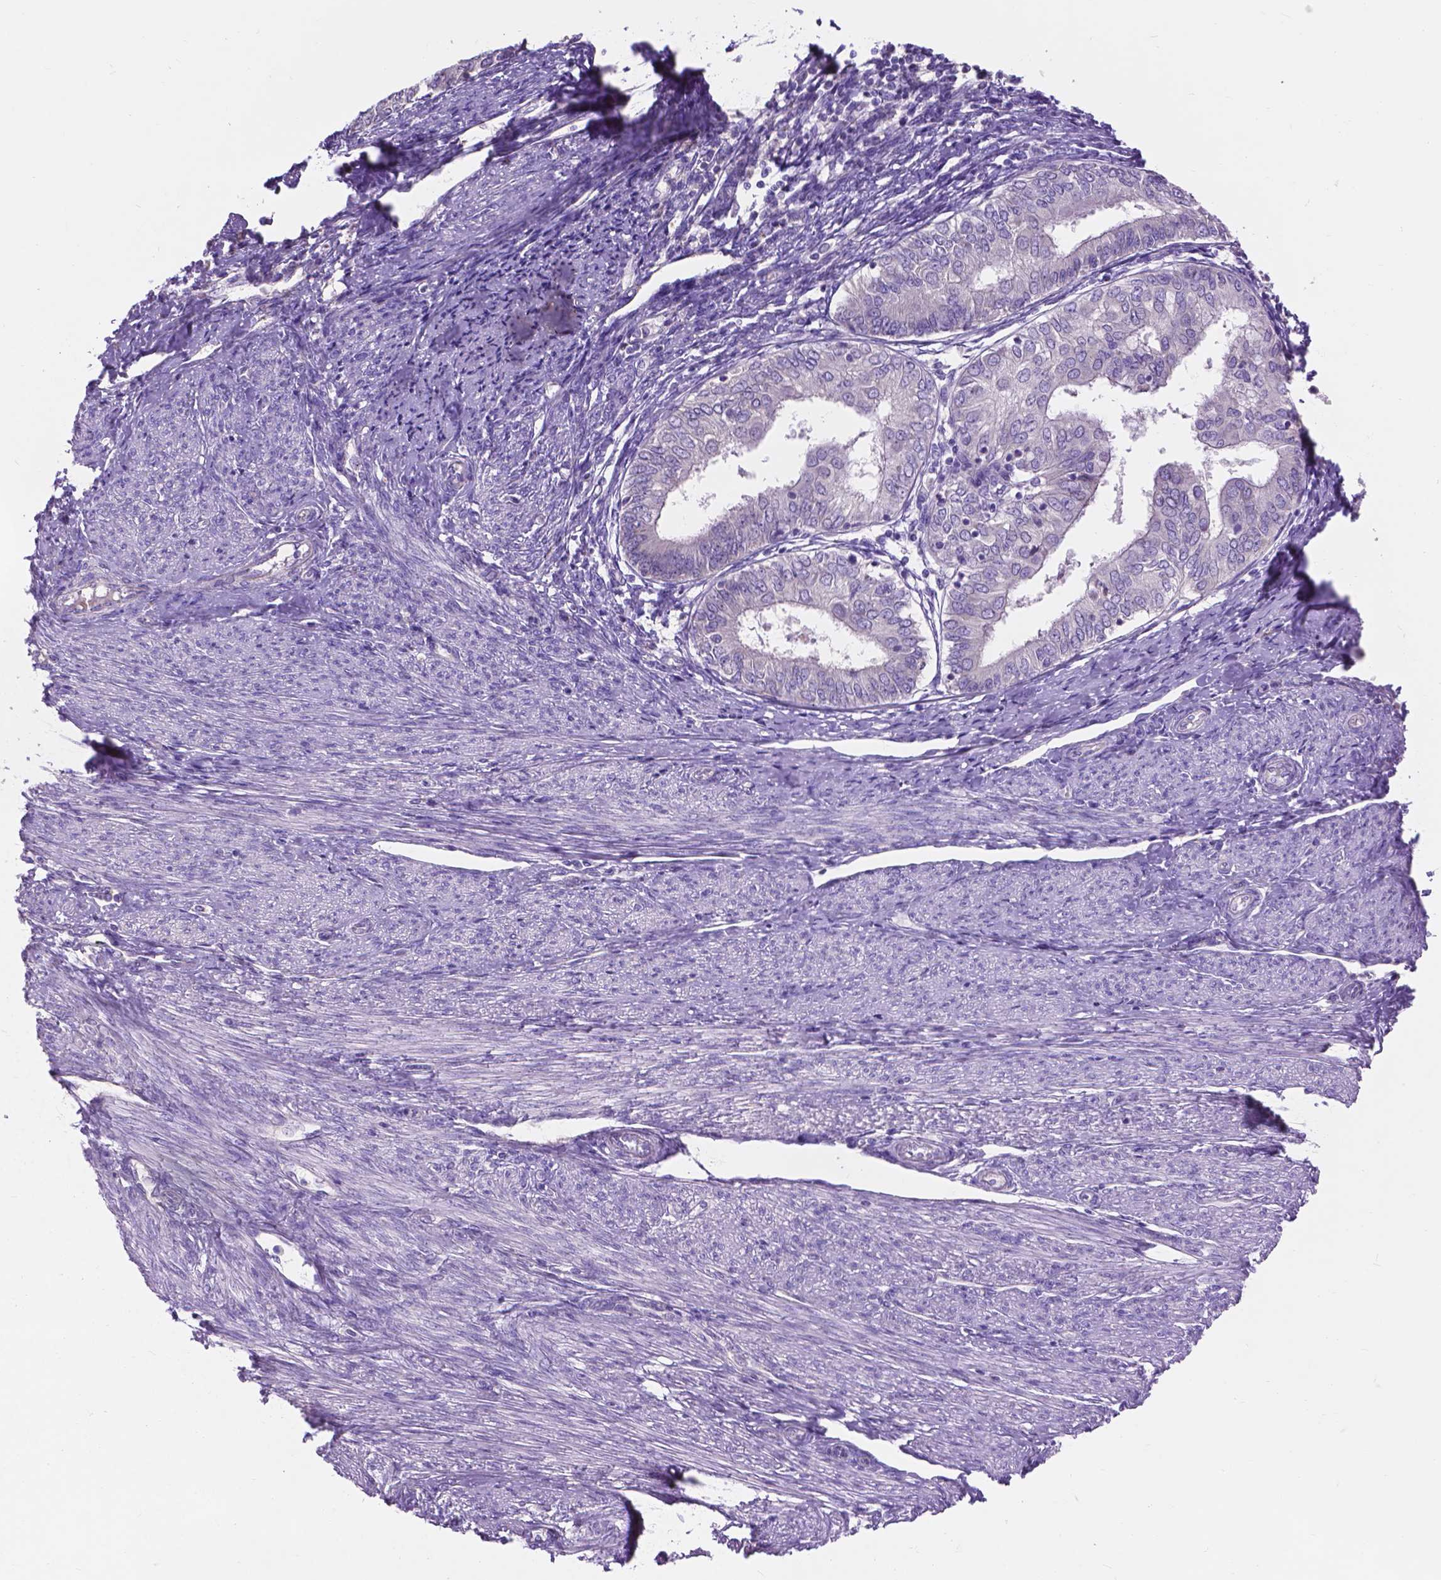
{"staining": {"intensity": "negative", "quantity": "none", "location": "none"}, "tissue": "endometrial cancer", "cell_type": "Tumor cells", "image_type": "cancer", "snomed": [{"axis": "morphology", "description": "Adenocarcinoma, NOS"}, {"axis": "topography", "description": "Endometrium"}], "caption": "IHC histopathology image of human endometrial cancer stained for a protein (brown), which demonstrates no positivity in tumor cells.", "gene": "NOXO1", "patient": {"sex": "female", "age": 68}}